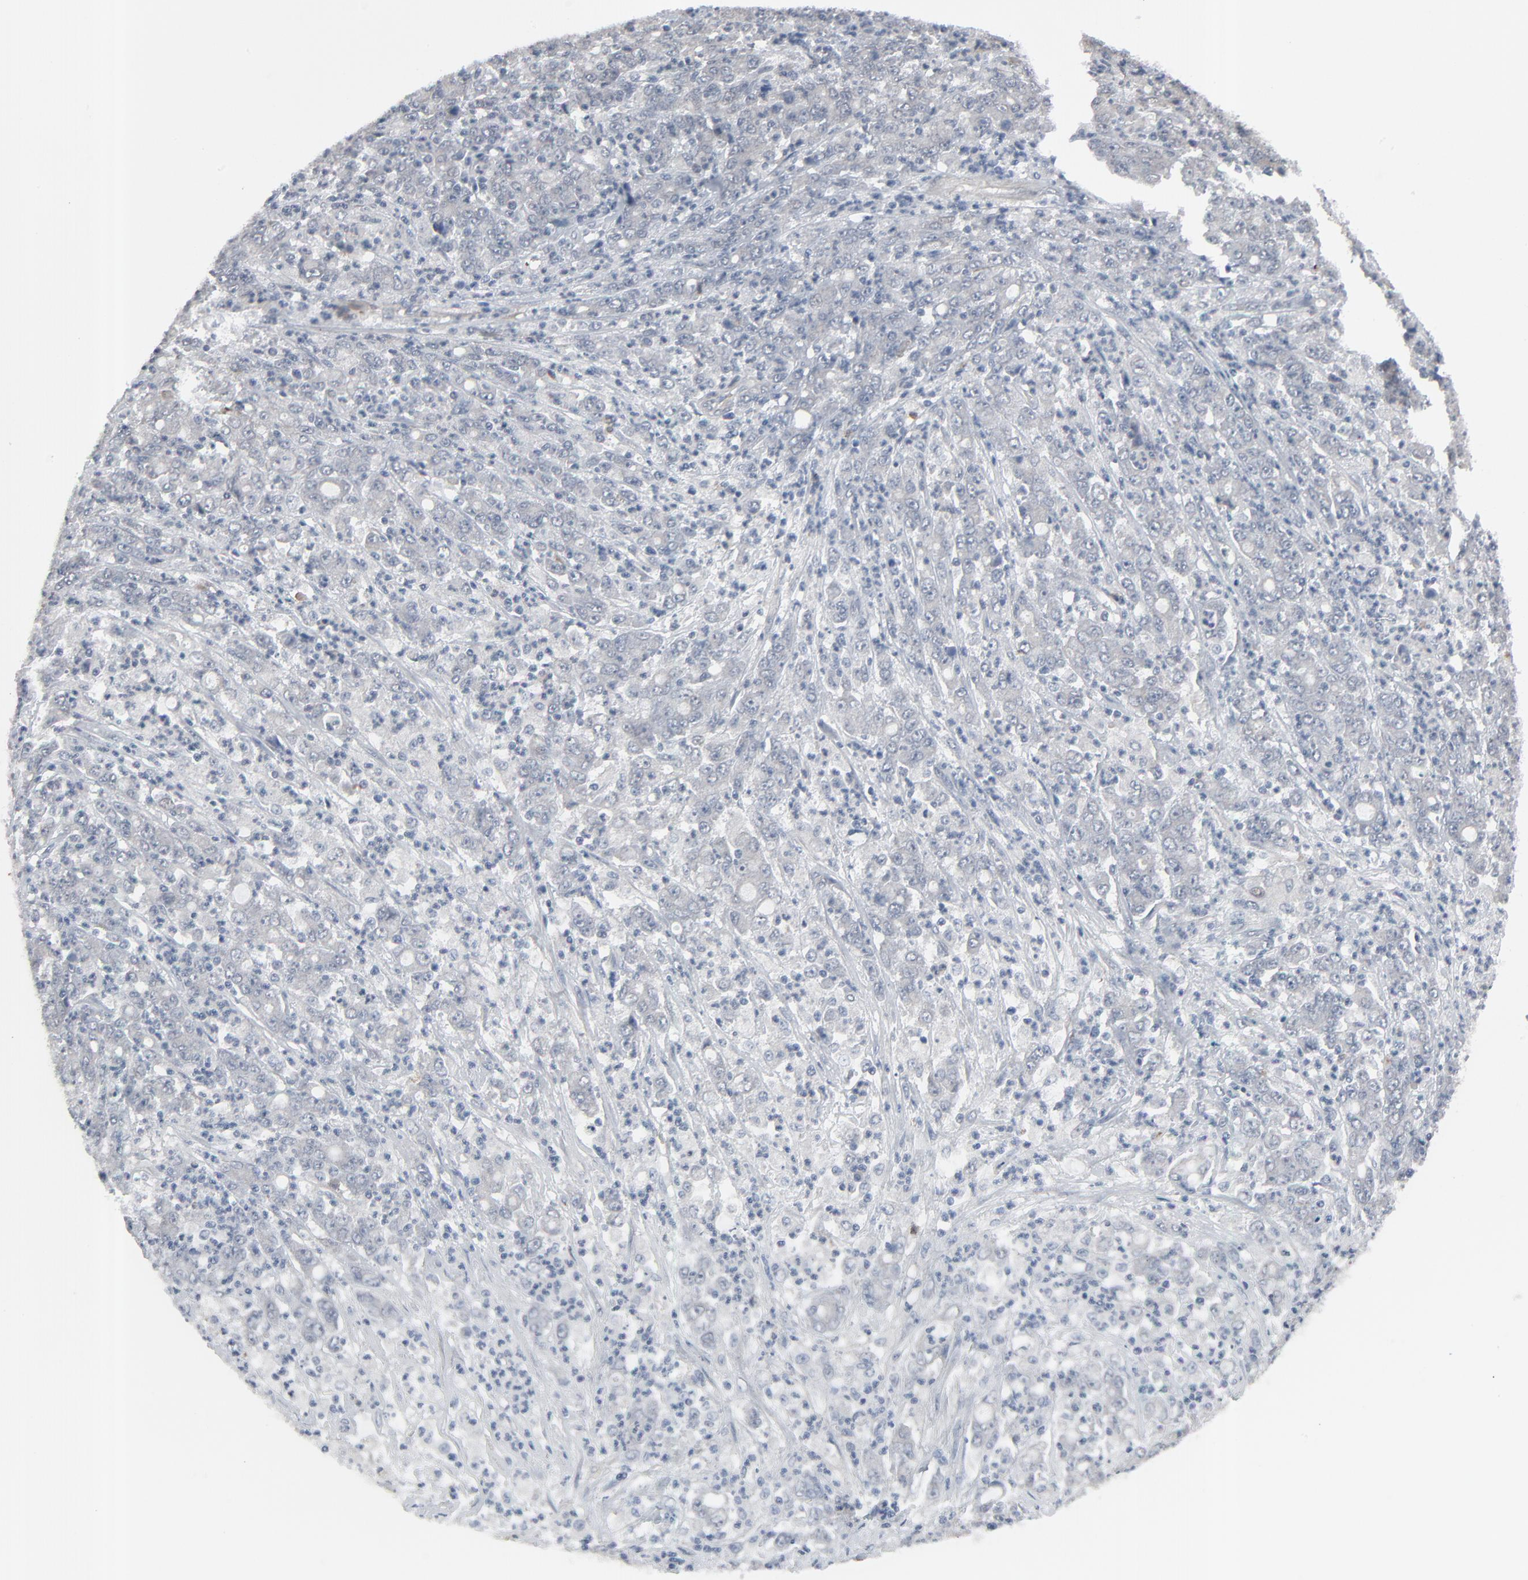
{"staining": {"intensity": "weak", "quantity": "<25%", "location": "cytoplasmic/membranous"}, "tissue": "stomach cancer", "cell_type": "Tumor cells", "image_type": "cancer", "snomed": [{"axis": "morphology", "description": "Adenocarcinoma, NOS"}, {"axis": "topography", "description": "Stomach, lower"}], "caption": "Tumor cells show no significant protein expression in adenocarcinoma (stomach). (Brightfield microscopy of DAB (3,3'-diaminobenzidine) IHC at high magnification).", "gene": "NEUROD1", "patient": {"sex": "female", "age": 71}}